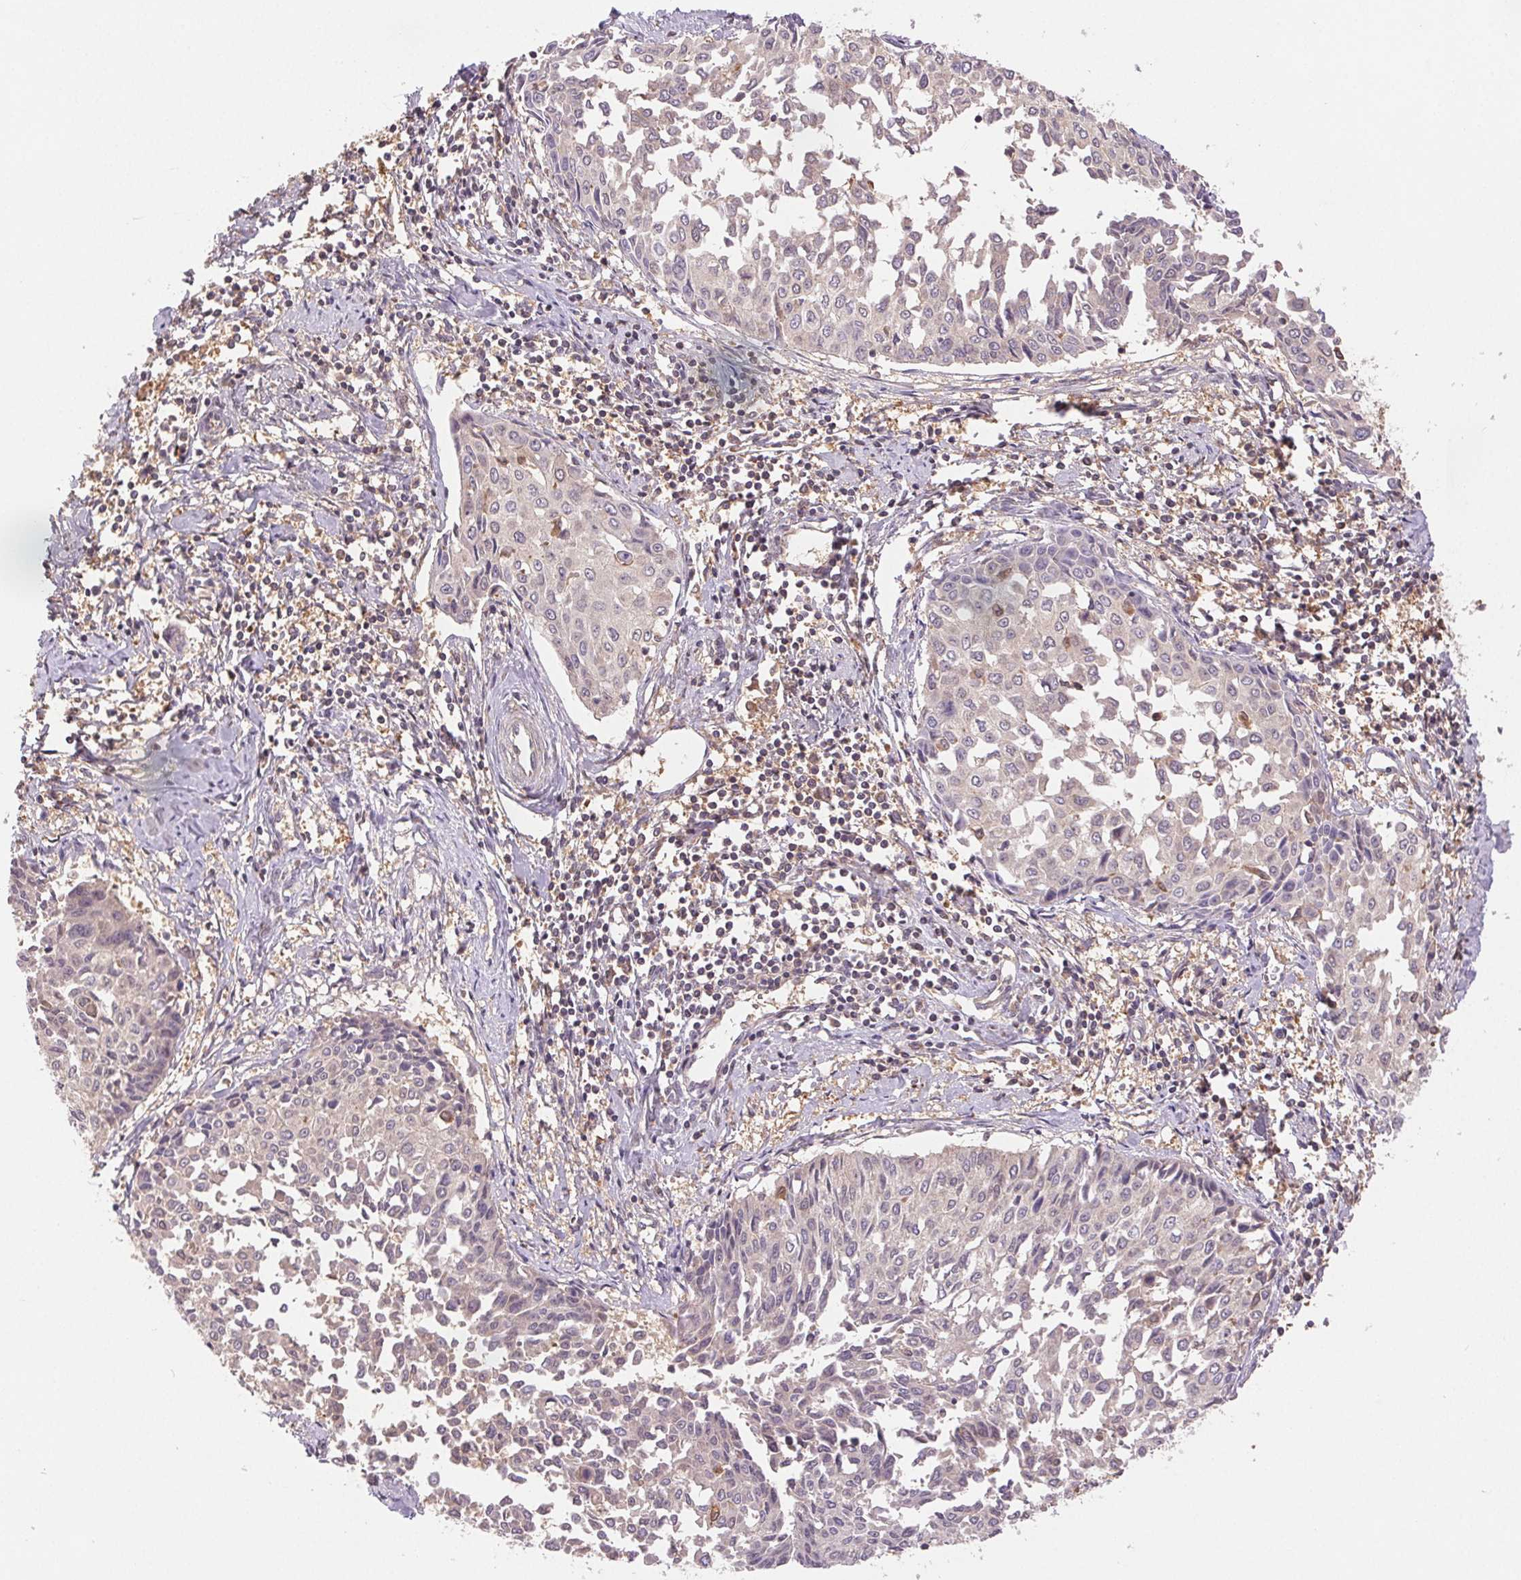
{"staining": {"intensity": "negative", "quantity": "none", "location": "none"}, "tissue": "cervical cancer", "cell_type": "Tumor cells", "image_type": "cancer", "snomed": [{"axis": "morphology", "description": "Squamous cell carcinoma, NOS"}, {"axis": "topography", "description": "Cervix"}], "caption": "Immunohistochemistry of human cervical cancer demonstrates no expression in tumor cells.", "gene": "GDI2", "patient": {"sex": "female", "age": 50}}